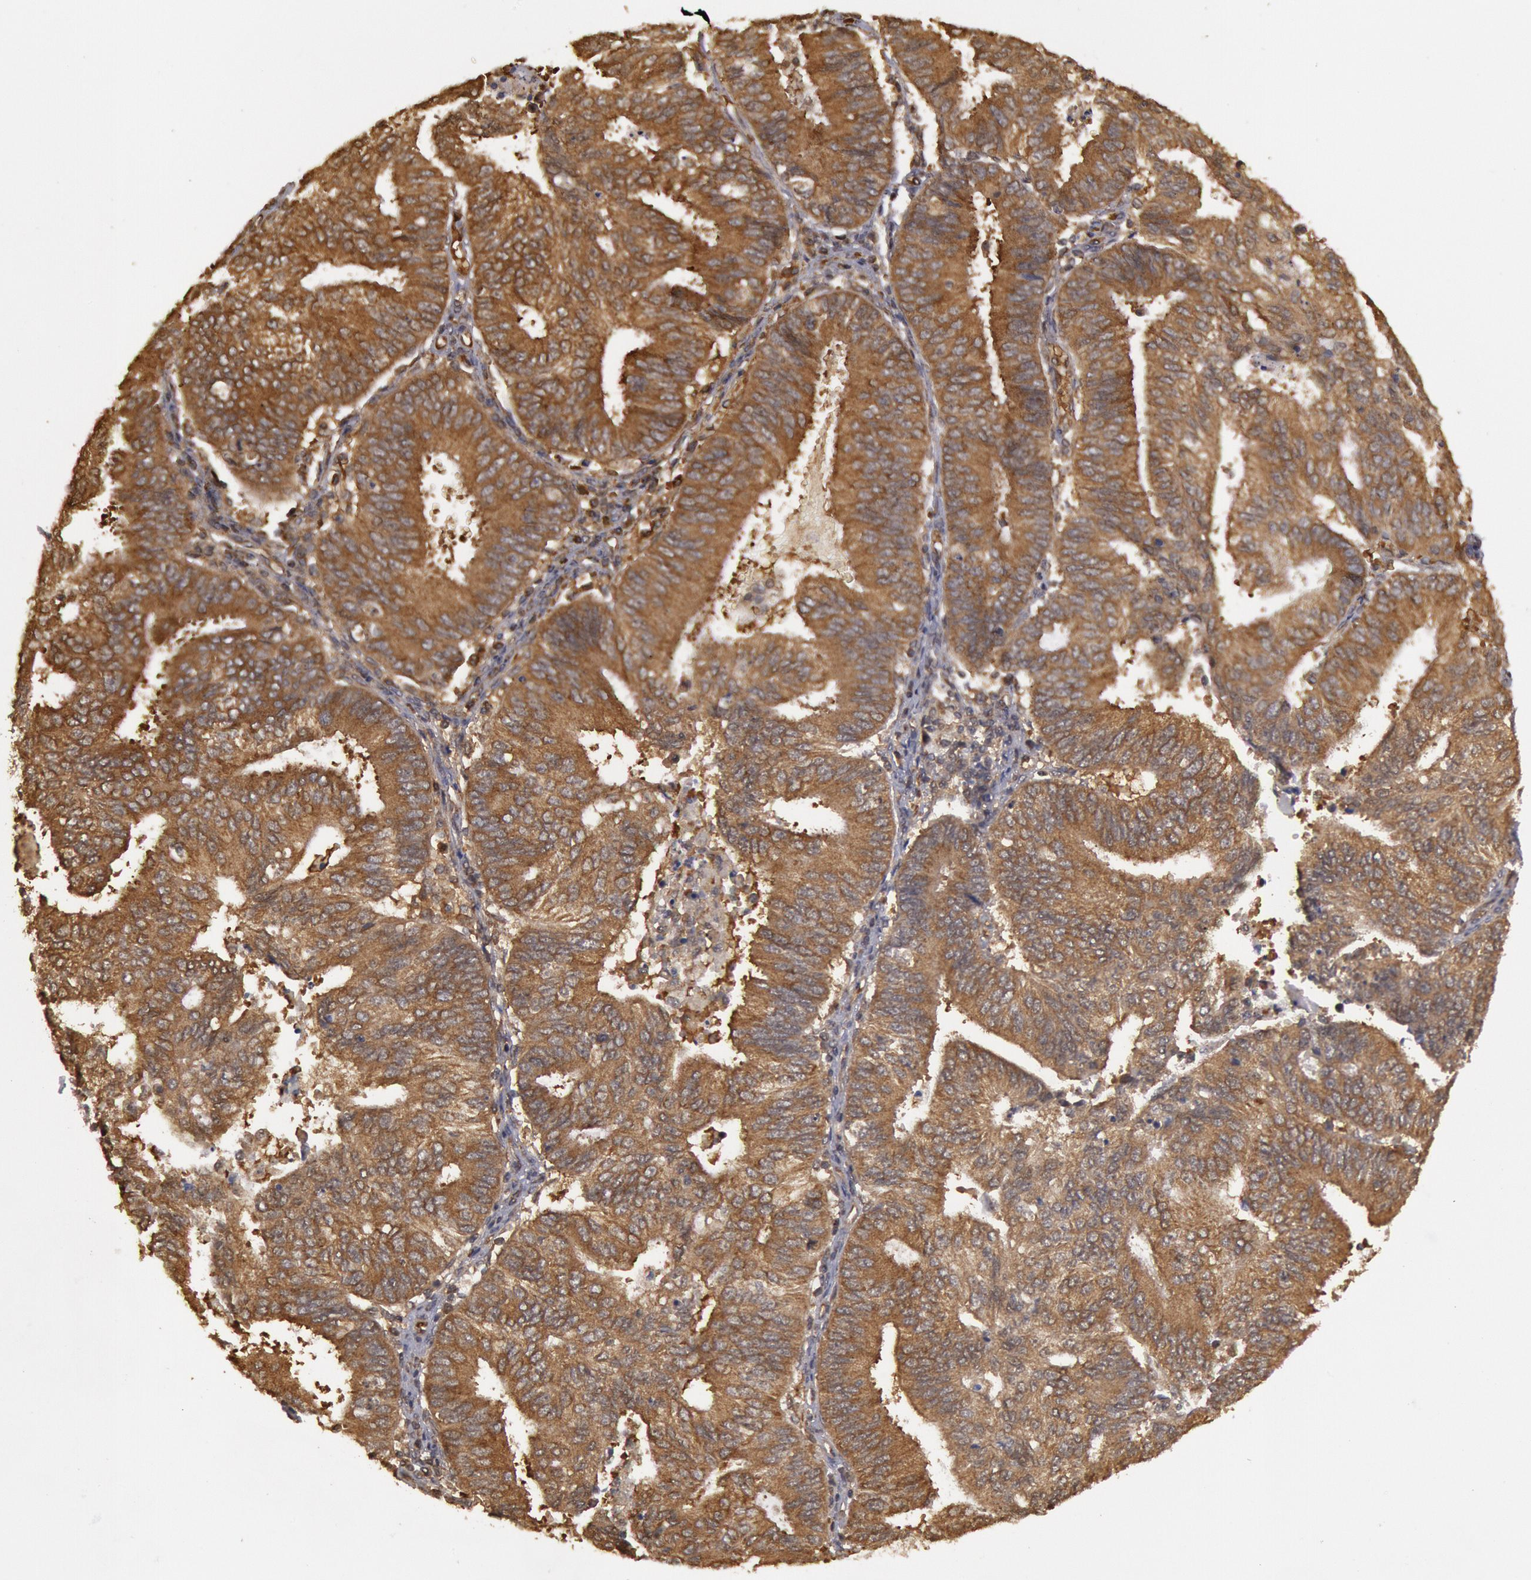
{"staining": {"intensity": "strong", "quantity": ">75%", "location": "cytoplasmic/membranous"}, "tissue": "endometrial cancer", "cell_type": "Tumor cells", "image_type": "cancer", "snomed": [{"axis": "morphology", "description": "Adenocarcinoma, NOS"}, {"axis": "topography", "description": "Endometrium"}], "caption": "A high-resolution photomicrograph shows immunohistochemistry (IHC) staining of endometrial cancer, which exhibits strong cytoplasmic/membranous staining in approximately >75% of tumor cells.", "gene": "USP14", "patient": {"sex": "female", "age": 55}}